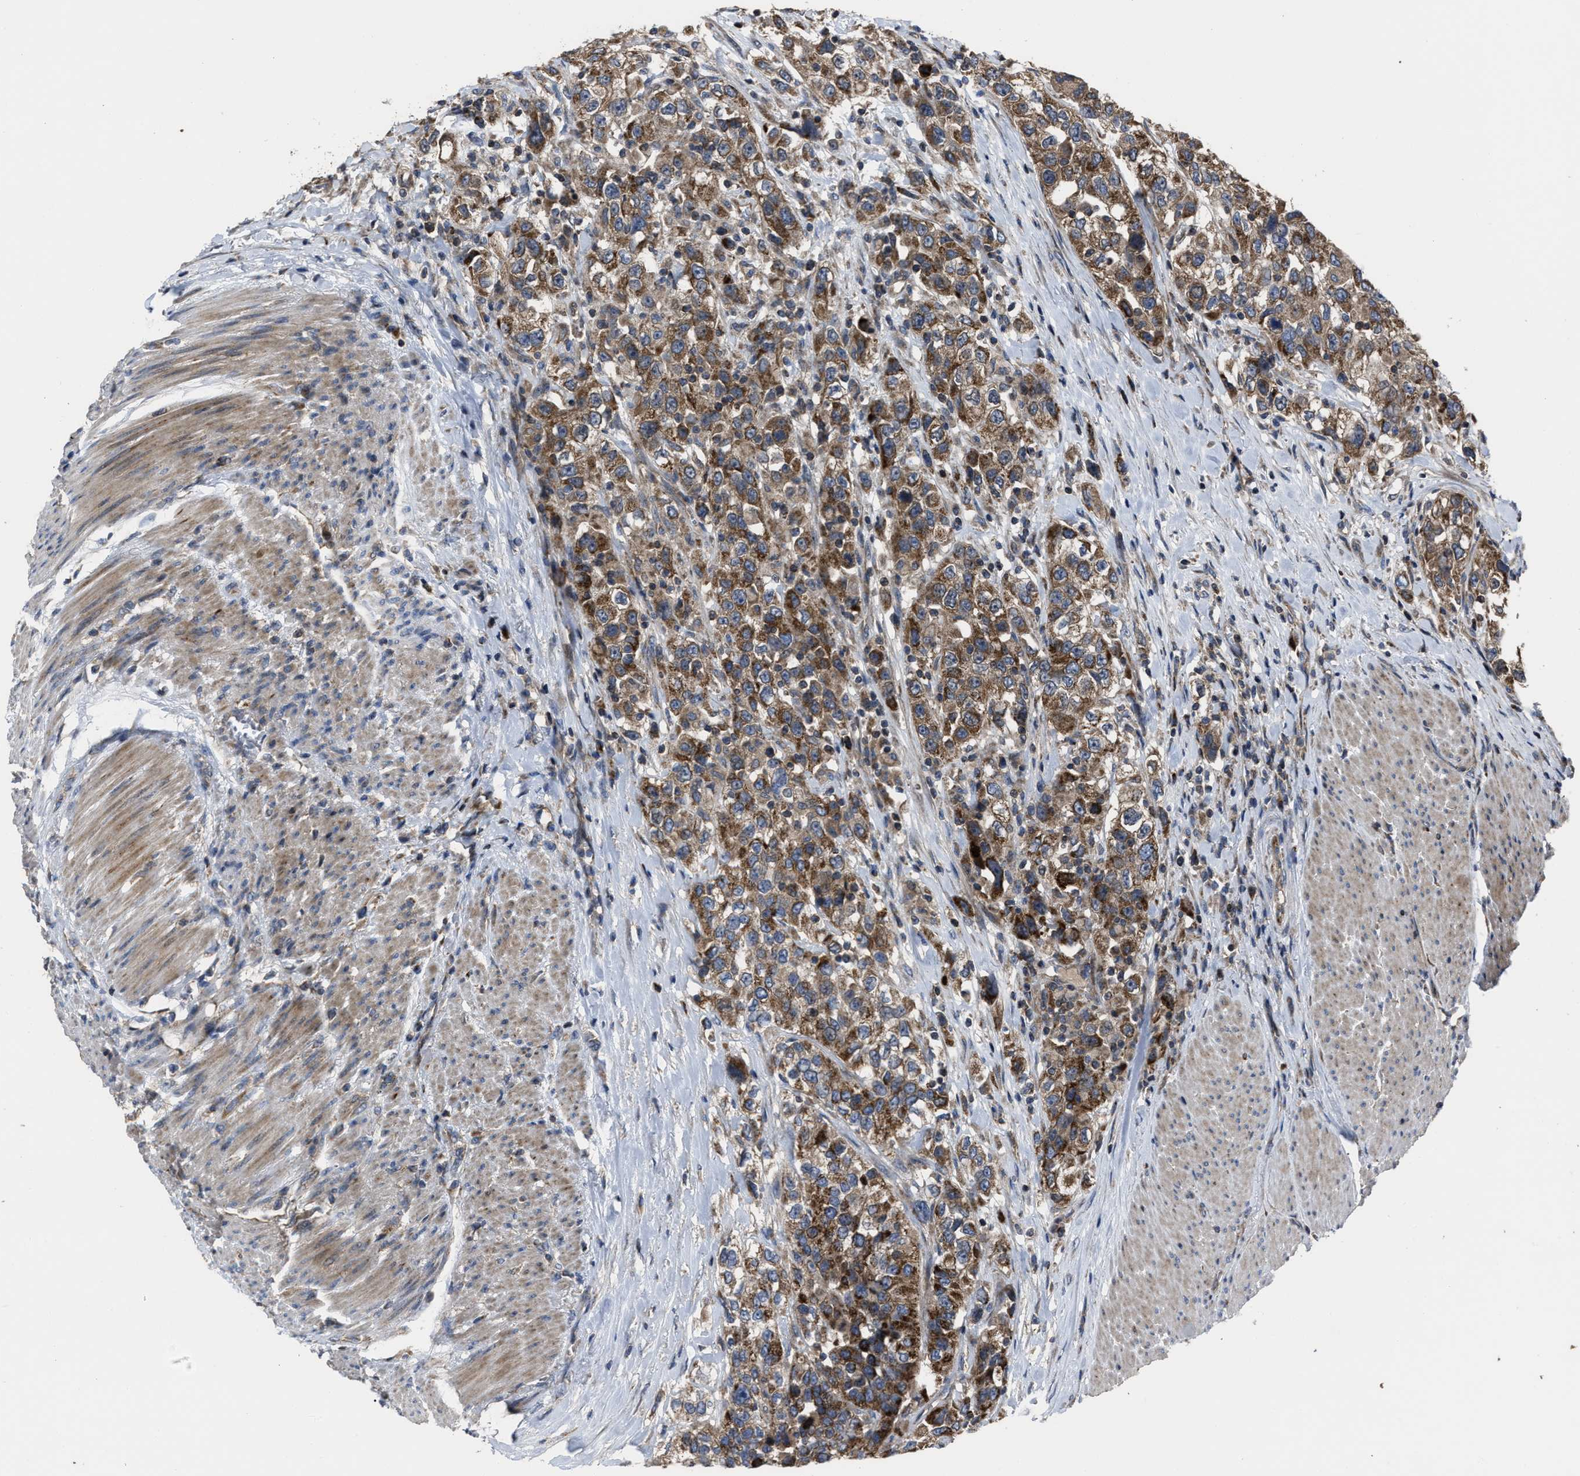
{"staining": {"intensity": "moderate", "quantity": ">75%", "location": "cytoplasmic/membranous"}, "tissue": "urothelial cancer", "cell_type": "Tumor cells", "image_type": "cancer", "snomed": [{"axis": "morphology", "description": "Urothelial carcinoma, High grade"}, {"axis": "topography", "description": "Urinary bladder"}], "caption": "IHC photomicrograph of neoplastic tissue: urothelial cancer stained using IHC shows medium levels of moderate protein expression localized specifically in the cytoplasmic/membranous of tumor cells, appearing as a cytoplasmic/membranous brown color.", "gene": "PASK", "patient": {"sex": "female", "age": 80}}